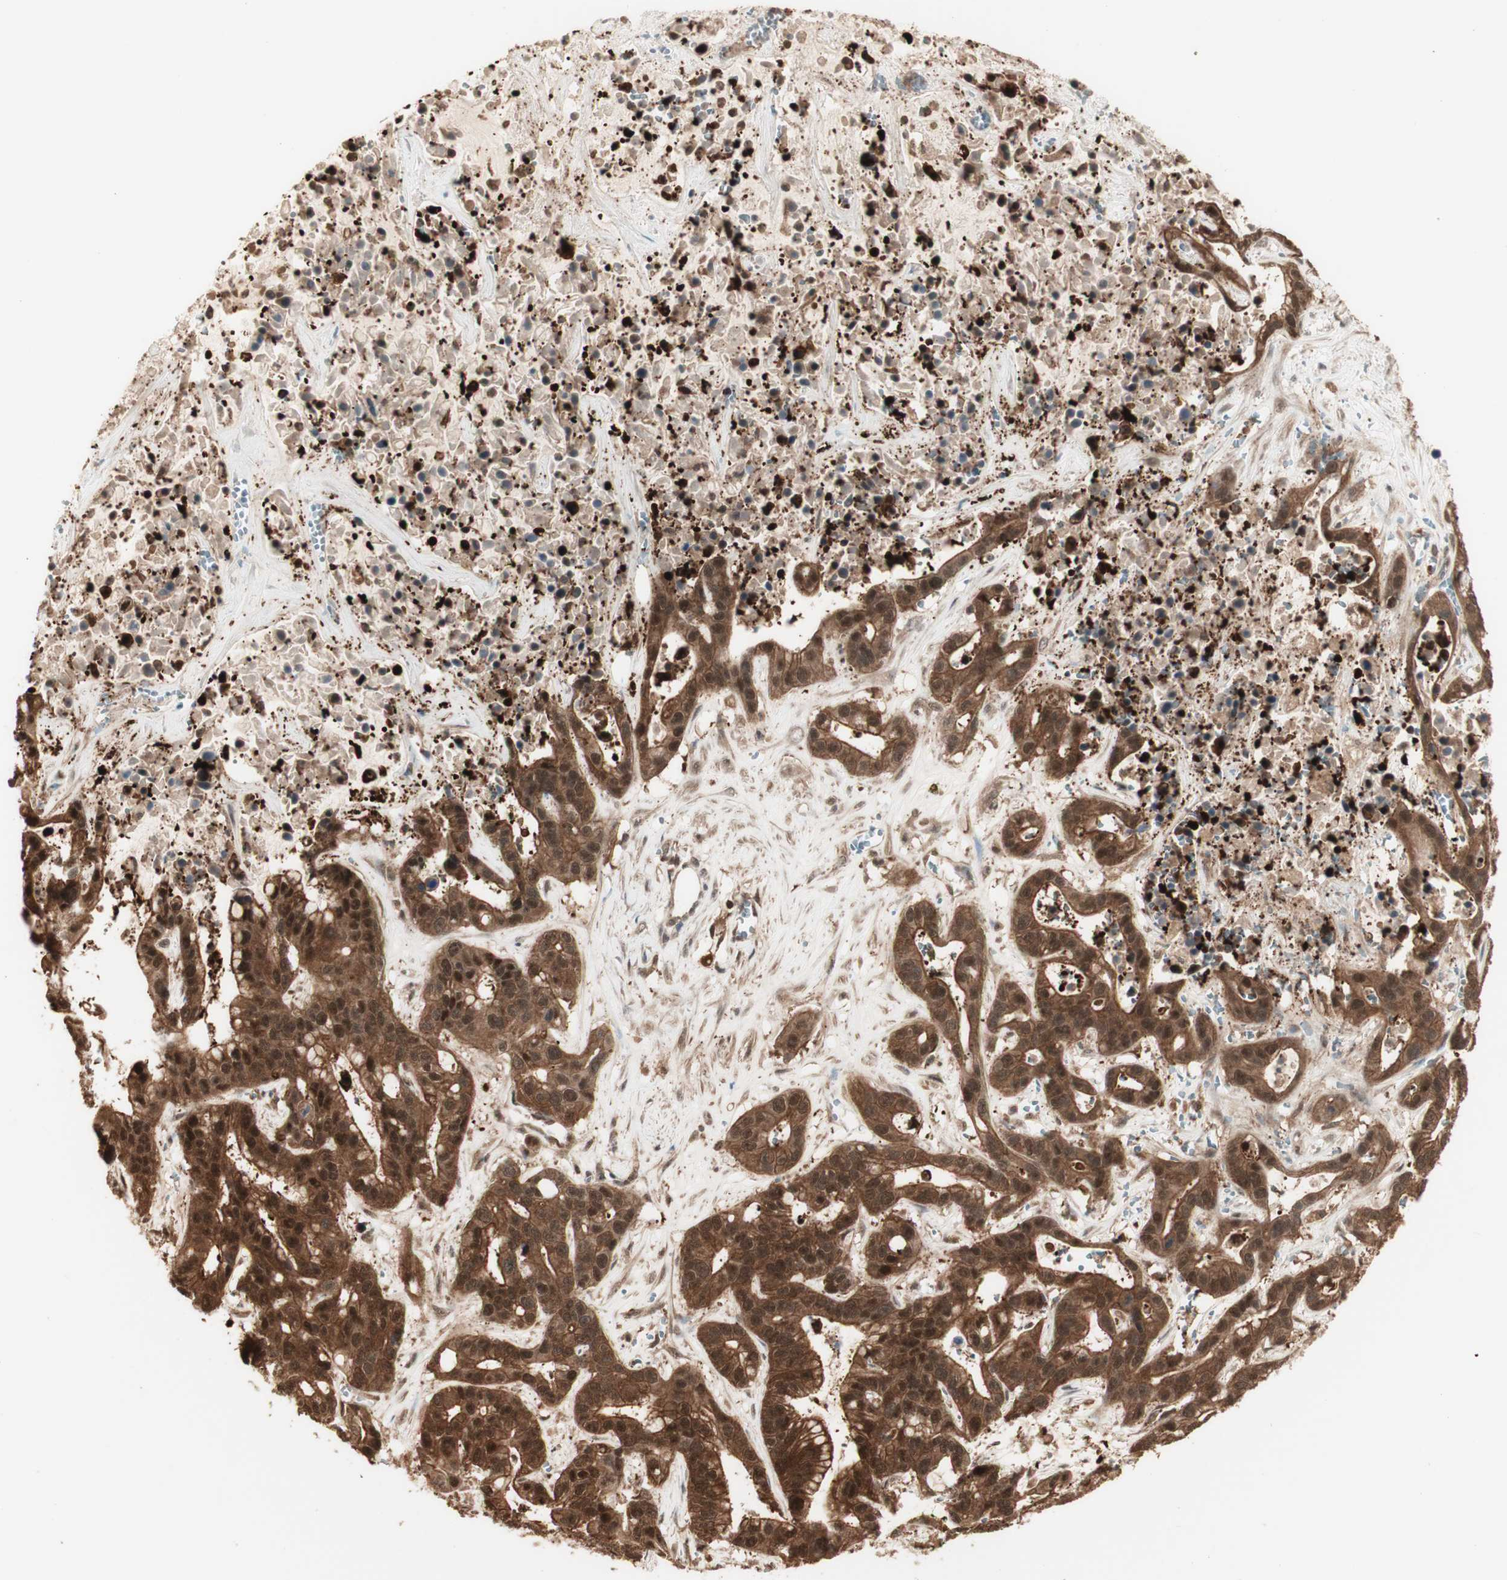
{"staining": {"intensity": "strong", "quantity": ">75%", "location": "cytoplasmic/membranous,nuclear"}, "tissue": "liver cancer", "cell_type": "Tumor cells", "image_type": "cancer", "snomed": [{"axis": "morphology", "description": "Cholangiocarcinoma"}, {"axis": "topography", "description": "Liver"}], "caption": "This histopathology image exhibits IHC staining of human liver cancer, with high strong cytoplasmic/membranous and nuclear positivity in approximately >75% of tumor cells.", "gene": "YWHAB", "patient": {"sex": "female", "age": 65}}